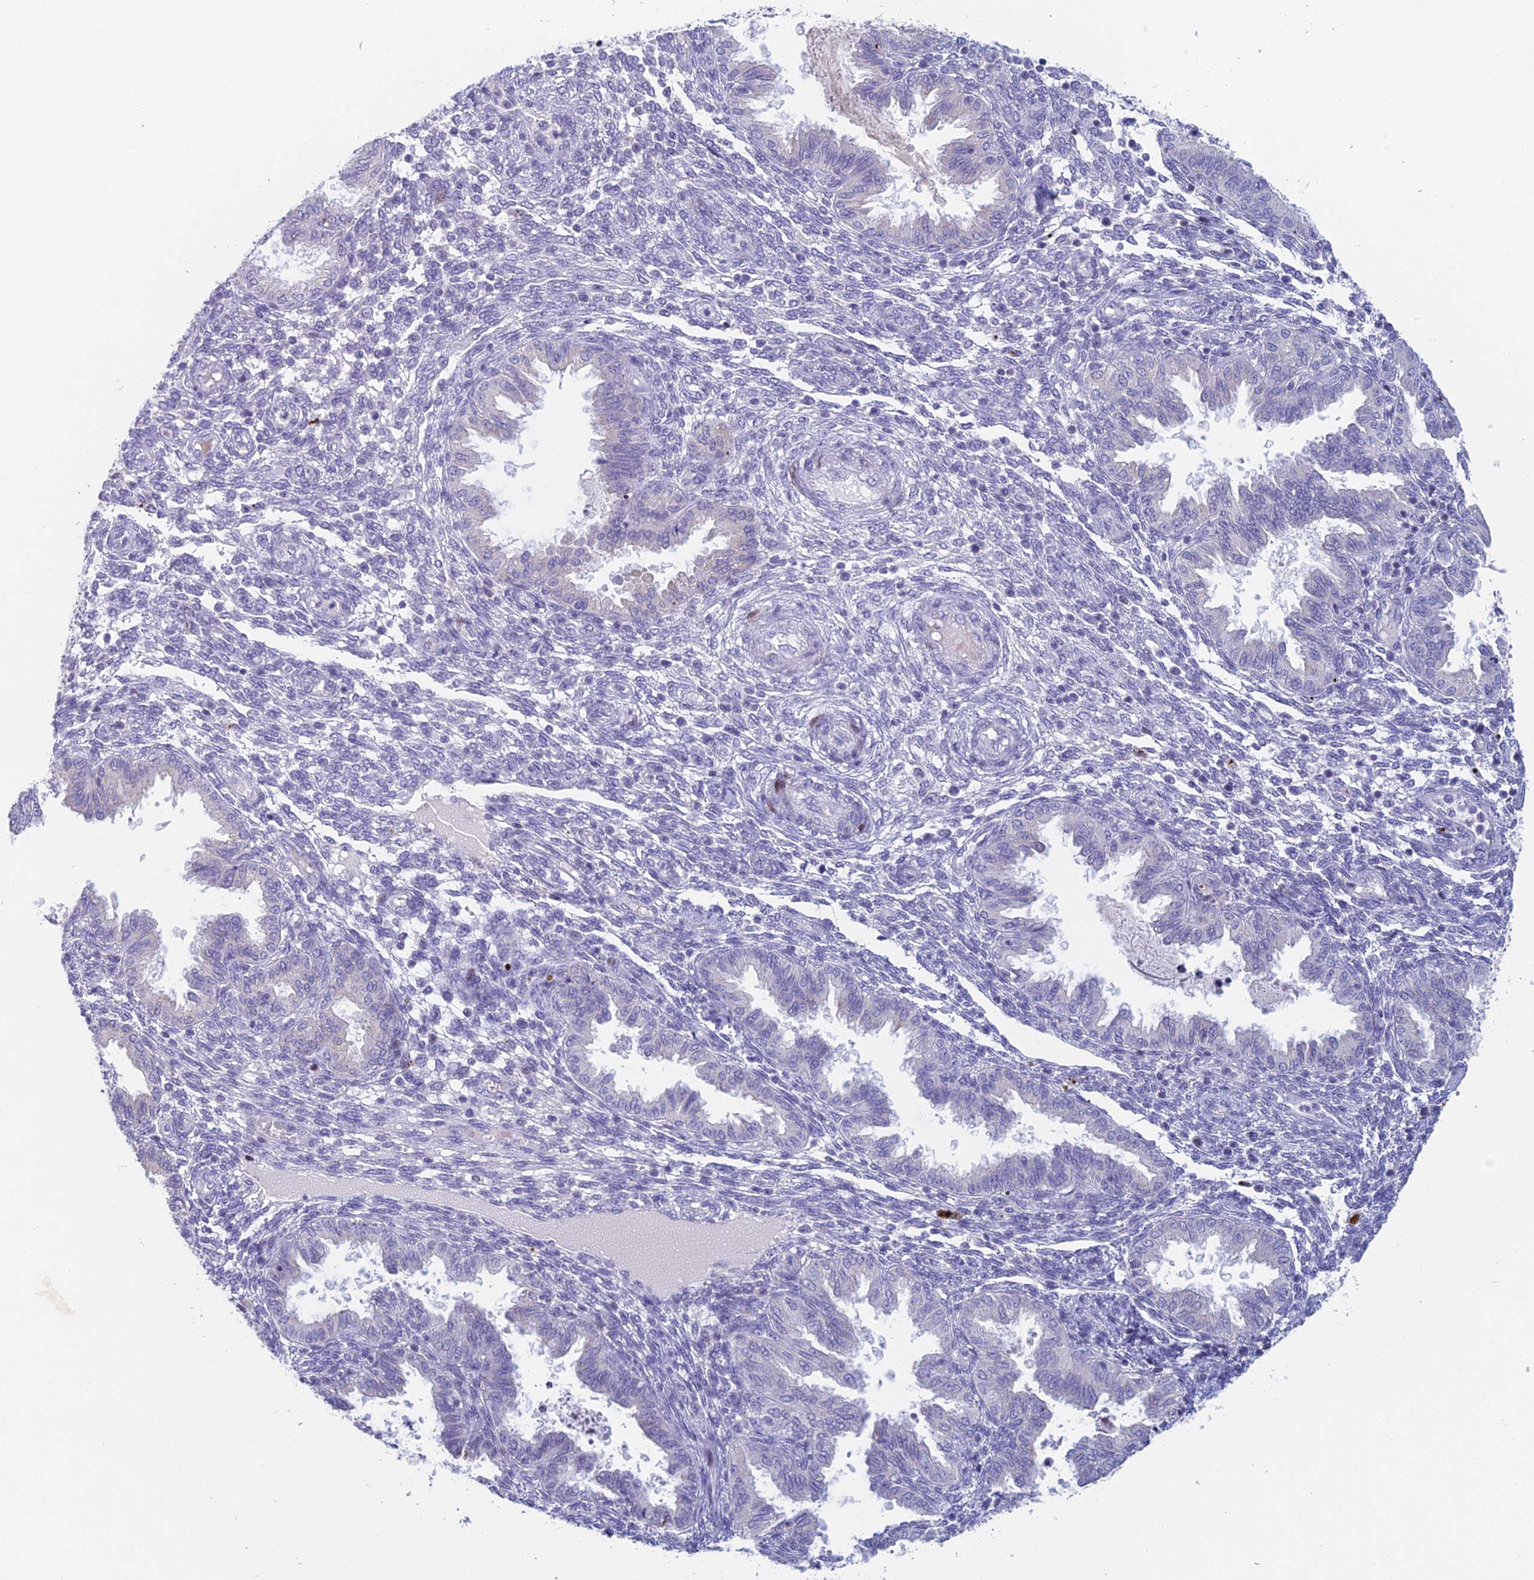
{"staining": {"intensity": "negative", "quantity": "none", "location": "none"}, "tissue": "endometrium", "cell_type": "Cells in endometrial stroma", "image_type": "normal", "snomed": [{"axis": "morphology", "description": "Normal tissue, NOS"}, {"axis": "topography", "description": "Endometrium"}], "caption": "A histopathology image of human endometrium is negative for staining in cells in endometrial stroma. The staining was performed using DAB (3,3'-diaminobenzidine) to visualize the protein expression in brown, while the nuclei were stained in blue with hematoxylin (Magnification: 20x).", "gene": "REXO5", "patient": {"sex": "female", "age": 33}}